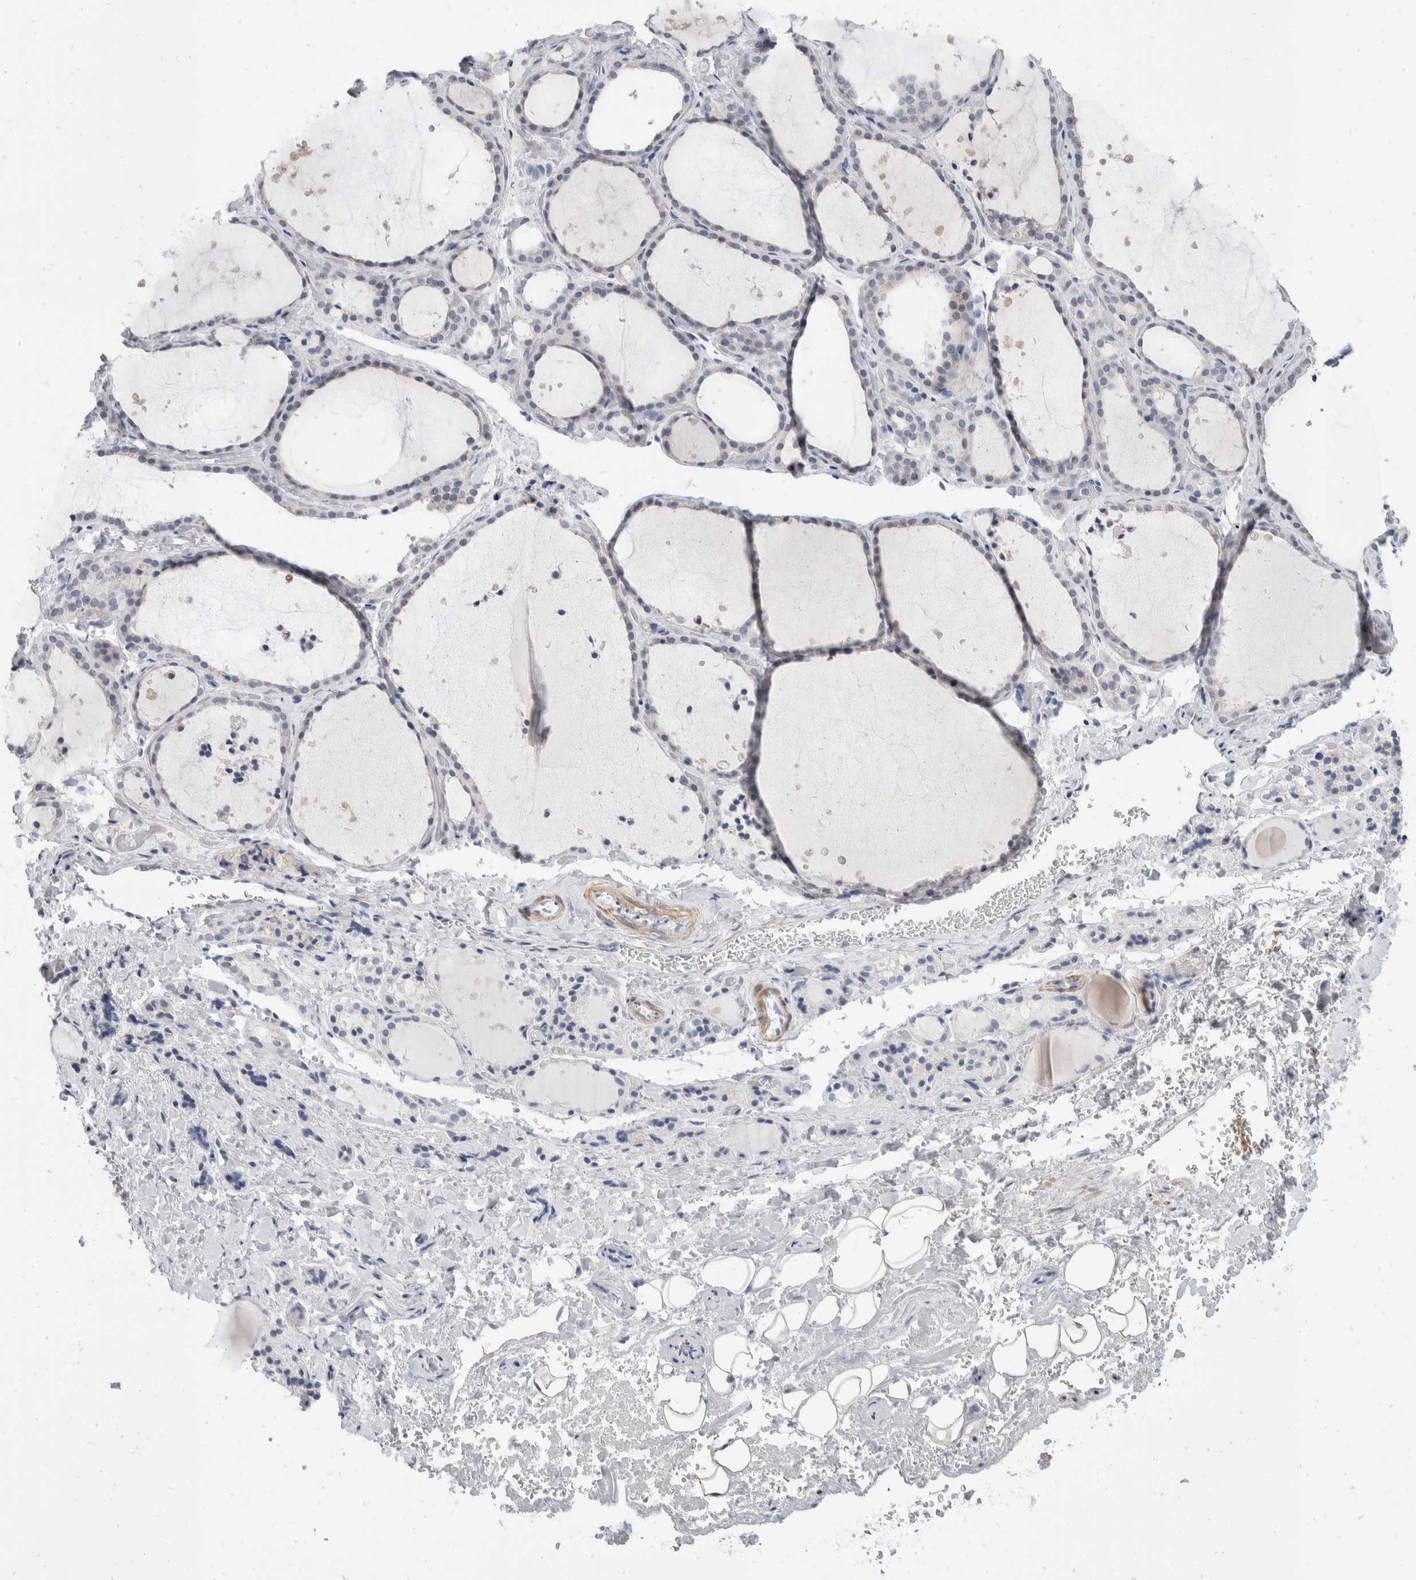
{"staining": {"intensity": "negative", "quantity": "none", "location": "none"}, "tissue": "thyroid gland", "cell_type": "Glandular cells", "image_type": "normal", "snomed": [{"axis": "morphology", "description": "Normal tissue, NOS"}, {"axis": "topography", "description": "Thyroid gland"}], "caption": "Immunohistochemical staining of benign human thyroid gland shows no significant expression in glandular cells. The staining is performed using DAB brown chromogen with nuclei counter-stained in using hematoxylin.", "gene": "CATSPERD", "patient": {"sex": "female", "age": 44}}